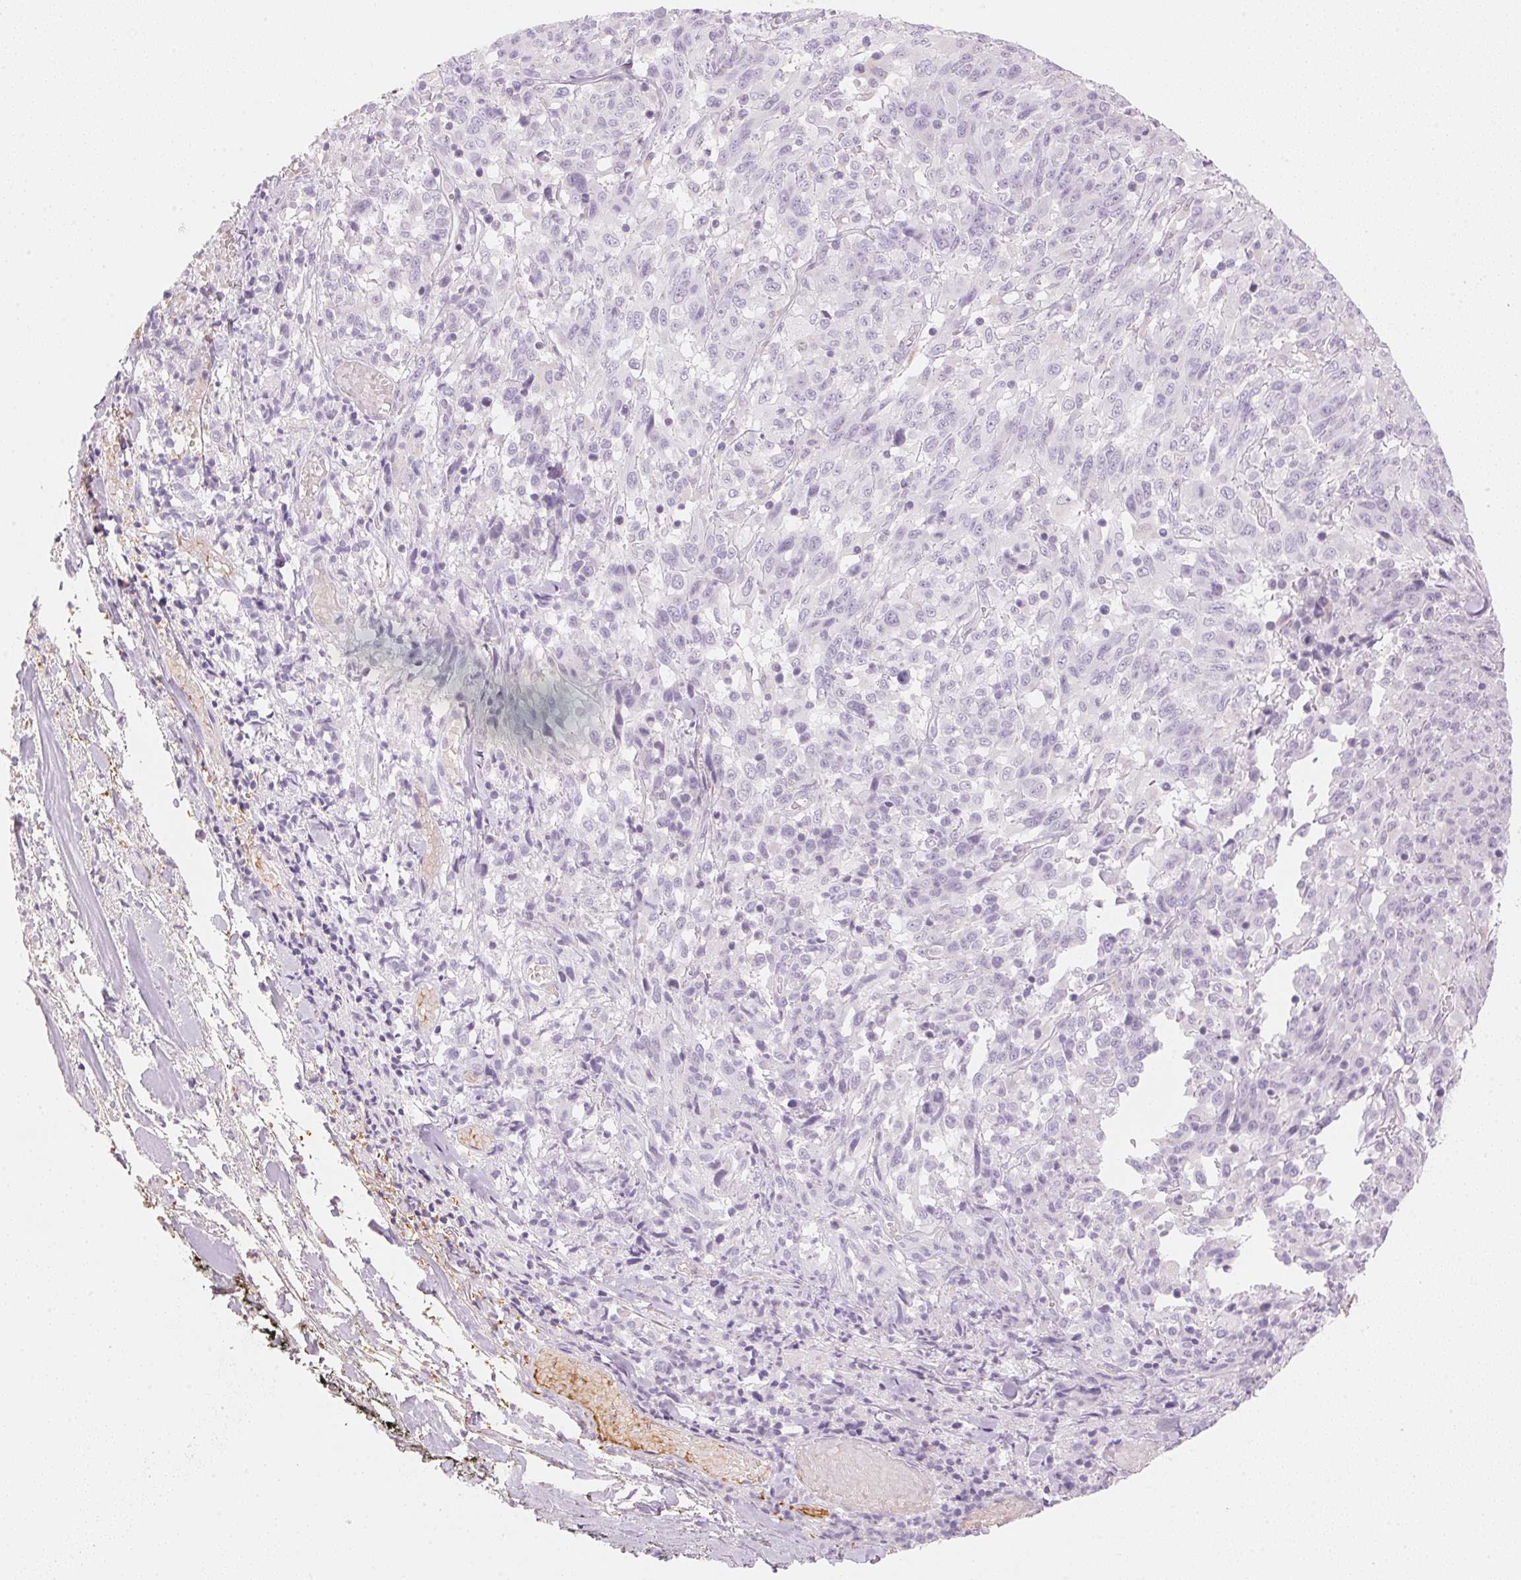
{"staining": {"intensity": "negative", "quantity": "none", "location": "none"}, "tissue": "melanoma", "cell_type": "Tumor cells", "image_type": "cancer", "snomed": [{"axis": "morphology", "description": "Malignant melanoma, NOS"}, {"axis": "topography", "description": "Skin"}], "caption": "The photomicrograph displays no significant expression in tumor cells of melanoma.", "gene": "HOXB13", "patient": {"sex": "female", "age": 91}}